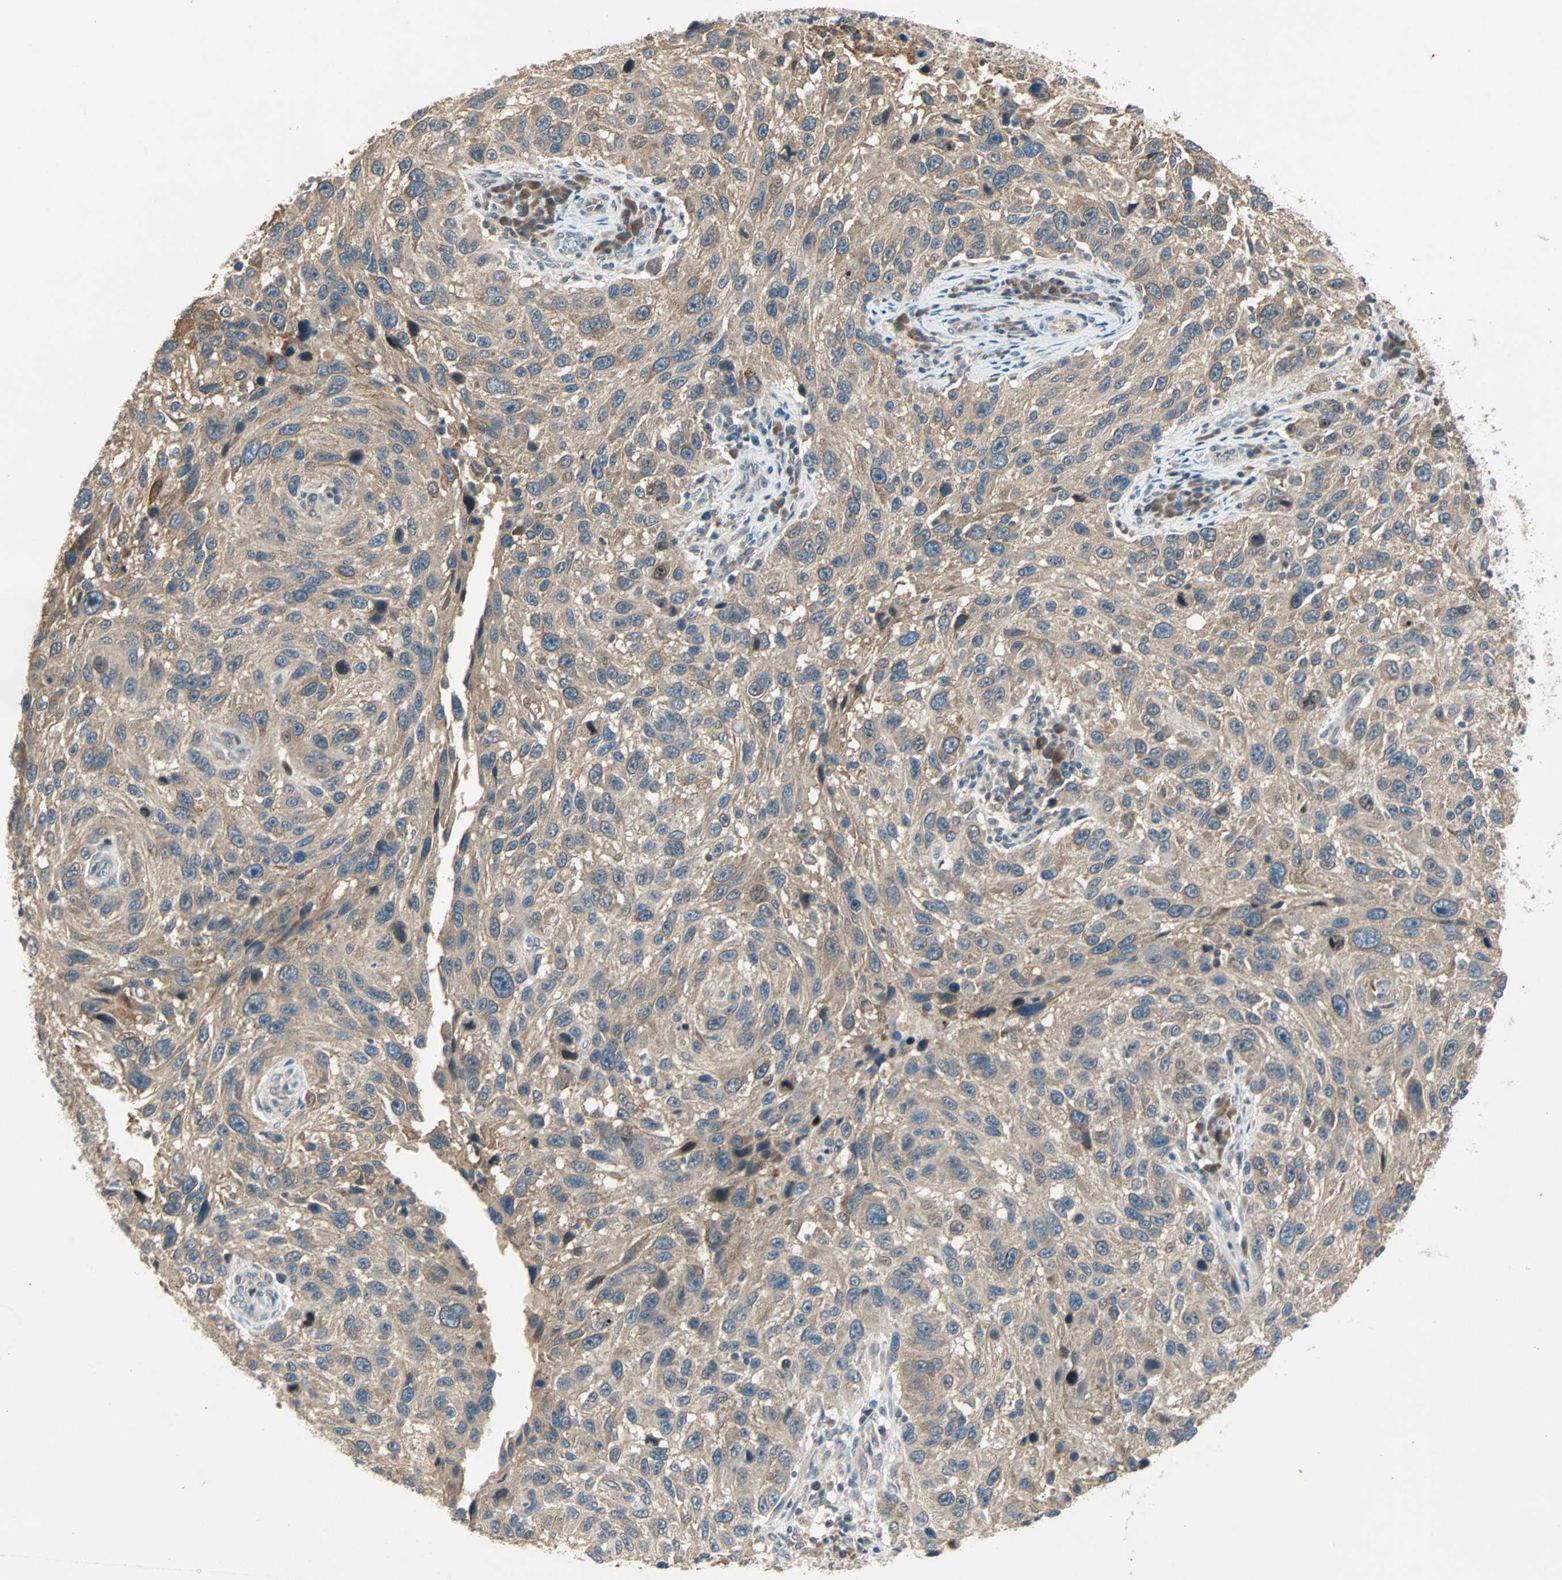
{"staining": {"intensity": "moderate", "quantity": ">75%", "location": "cytoplasmic/membranous"}, "tissue": "melanoma", "cell_type": "Tumor cells", "image_type": "cancer", "snomed": [{"axis": "morphology", "description": "Malignant melanoma, NOS"}, {"axis": "topography", "description": "Skin"}], "caption": "Immunohistochemistry (DAB (3,3'-diaminobenzidine)) staining of human melanoma exhibits moderate cytoplasmic/membranous protein expression in about >75% of tumor cells. (DAB (3,3'-diaminobenzidine) IHC with brightfield microscopy, high magnification).", "gene": "TTF2", "patient": {"sex": "male", "age": 53}}